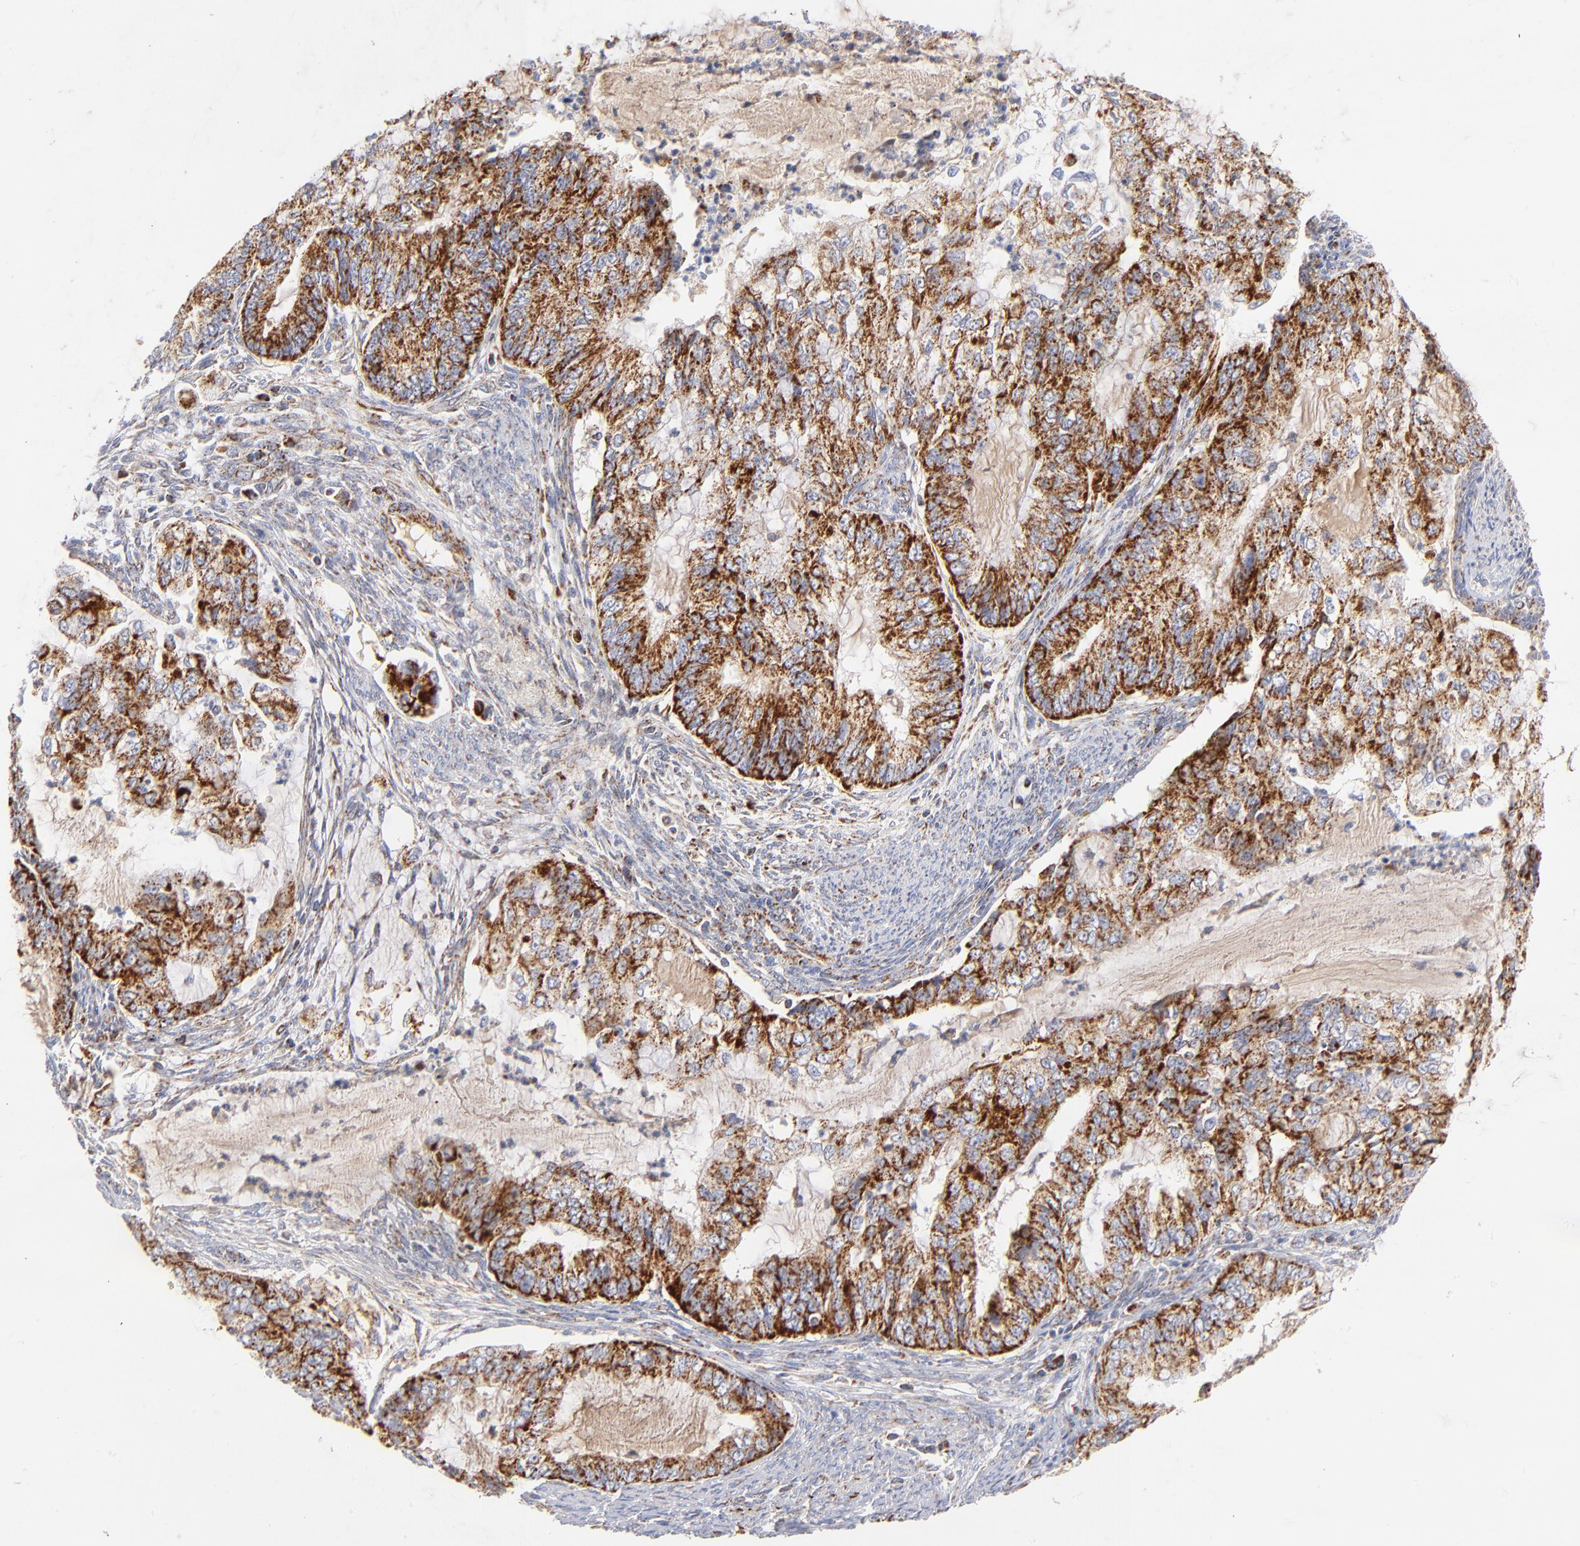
{"staining": {"intensity": "strong", "quantity": ">75%", "location": "cytoplasmic/membranous"}, "tissue": "endometrial cancer", "cell_type": "Tumor cells", "image_type": "cancer", "snomed": [{"axis": "morphology", "description": "Adenocarcinoma, NOS"}, {"axis": "topography", "description": "Endometrium"}], "caption": "Immunohistochemistry (IHC) micrograph of endometrial adenocarcinoma stained for a protein (brown), which demonstrates high levels of strong cytoplasmic/membranous positivity in approximately >75% of tumor cells.", "gene": "DLAT", "patient": {"sex": "female", "age": 75}}